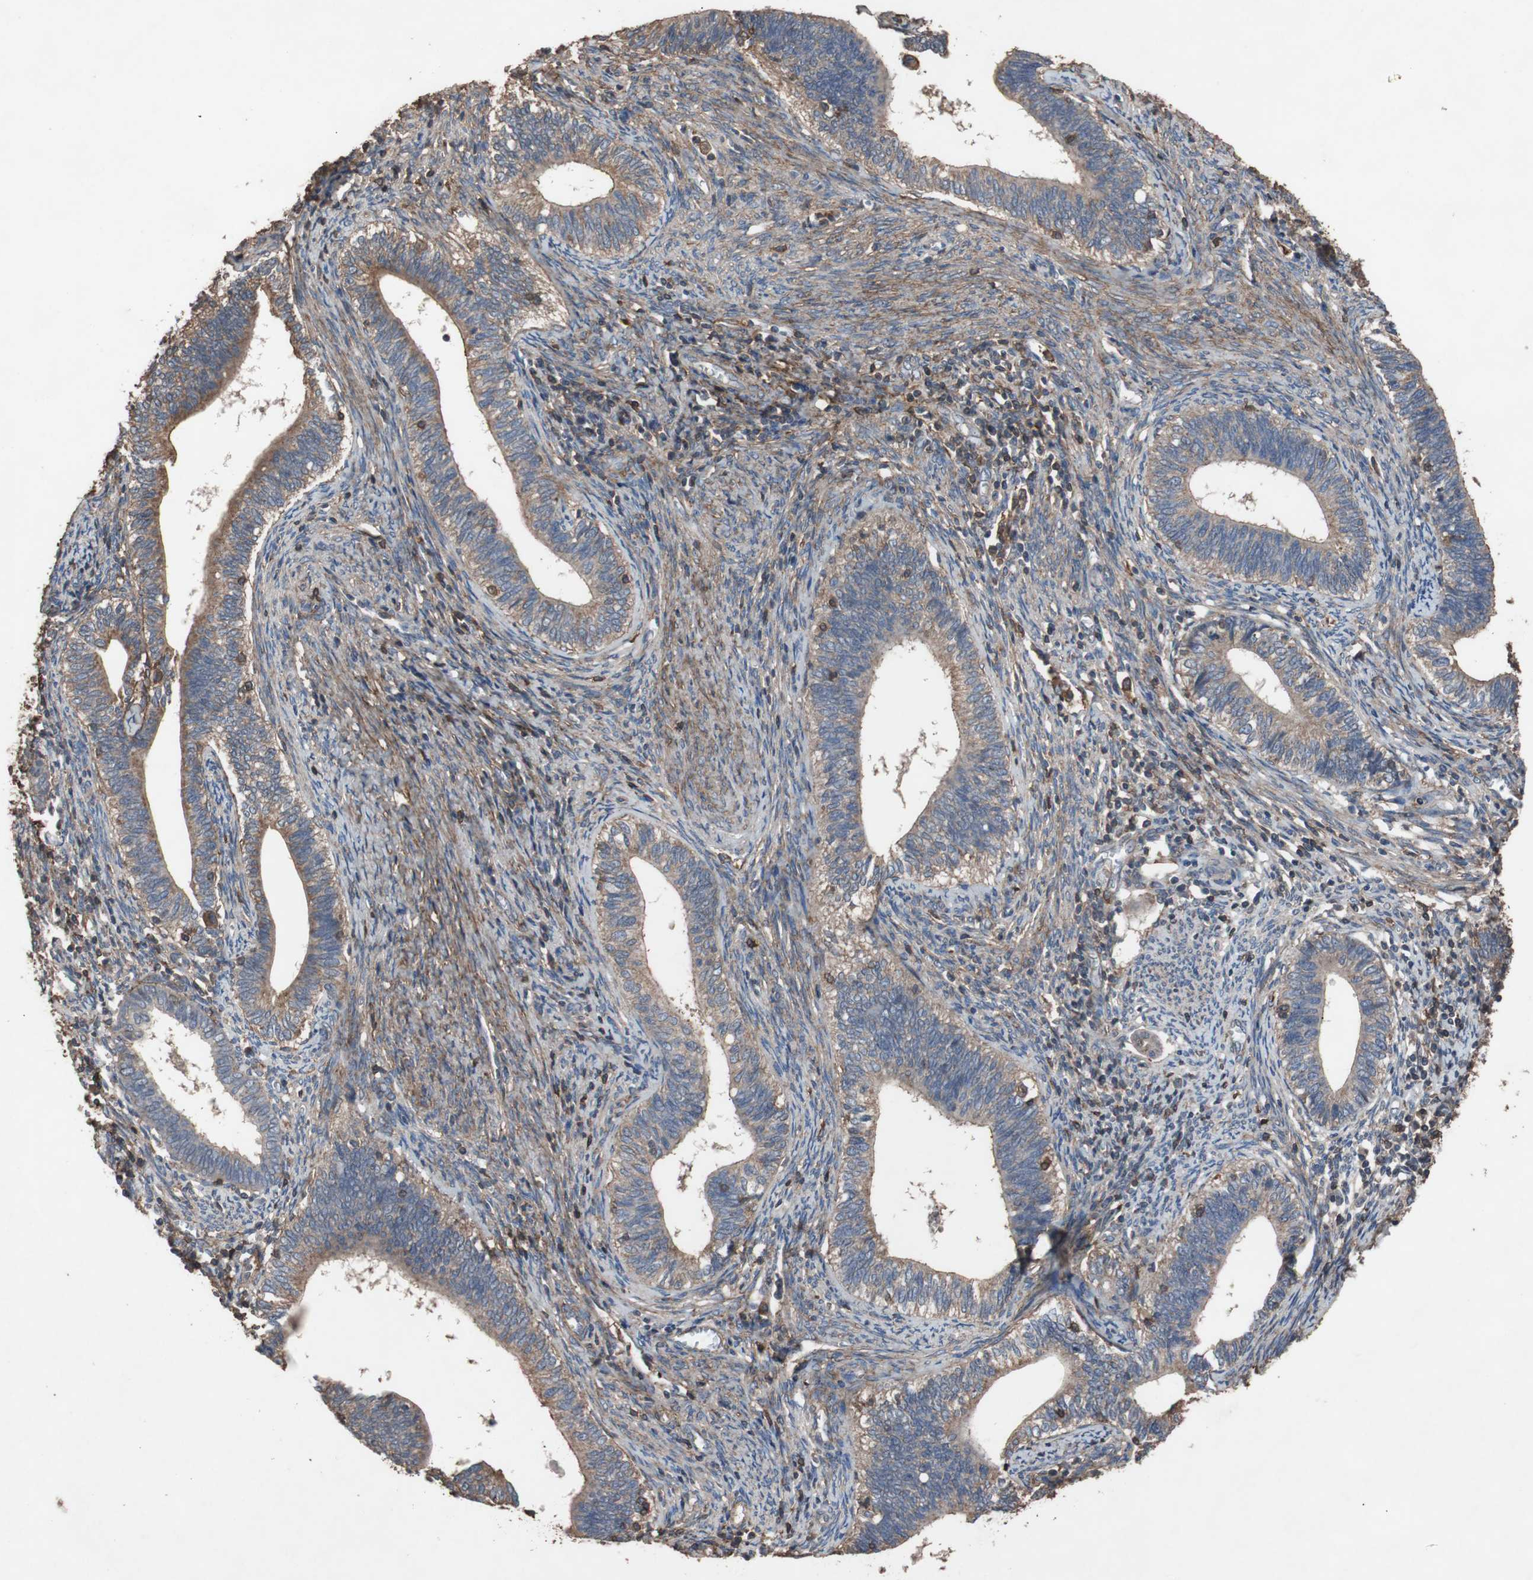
{"staining": {"intensity": "moderate", "quantity": "25%-75%", "location": "cytoplasmic/membranous"}, "tissue": "cervical cancer", "cell_type": "Tumor cells", "image_type": "cancer", "snomed": [{"axis": "morphology", "description": "Adenocarcinoma, NOS"}, {"axis": "topography", "description": "Cervix"}], "caption": "Immunohistochemistry (DAB) staining of human cervical adenocarcinoma shows moderate cytoplasmic/membranous protein expression in about 25%-75% of tumor cells. (DAB IHC with brightfield microscopy, high magnification).", "gene": "COL6A2", "patient": {"sex": "female", "age": 44}}